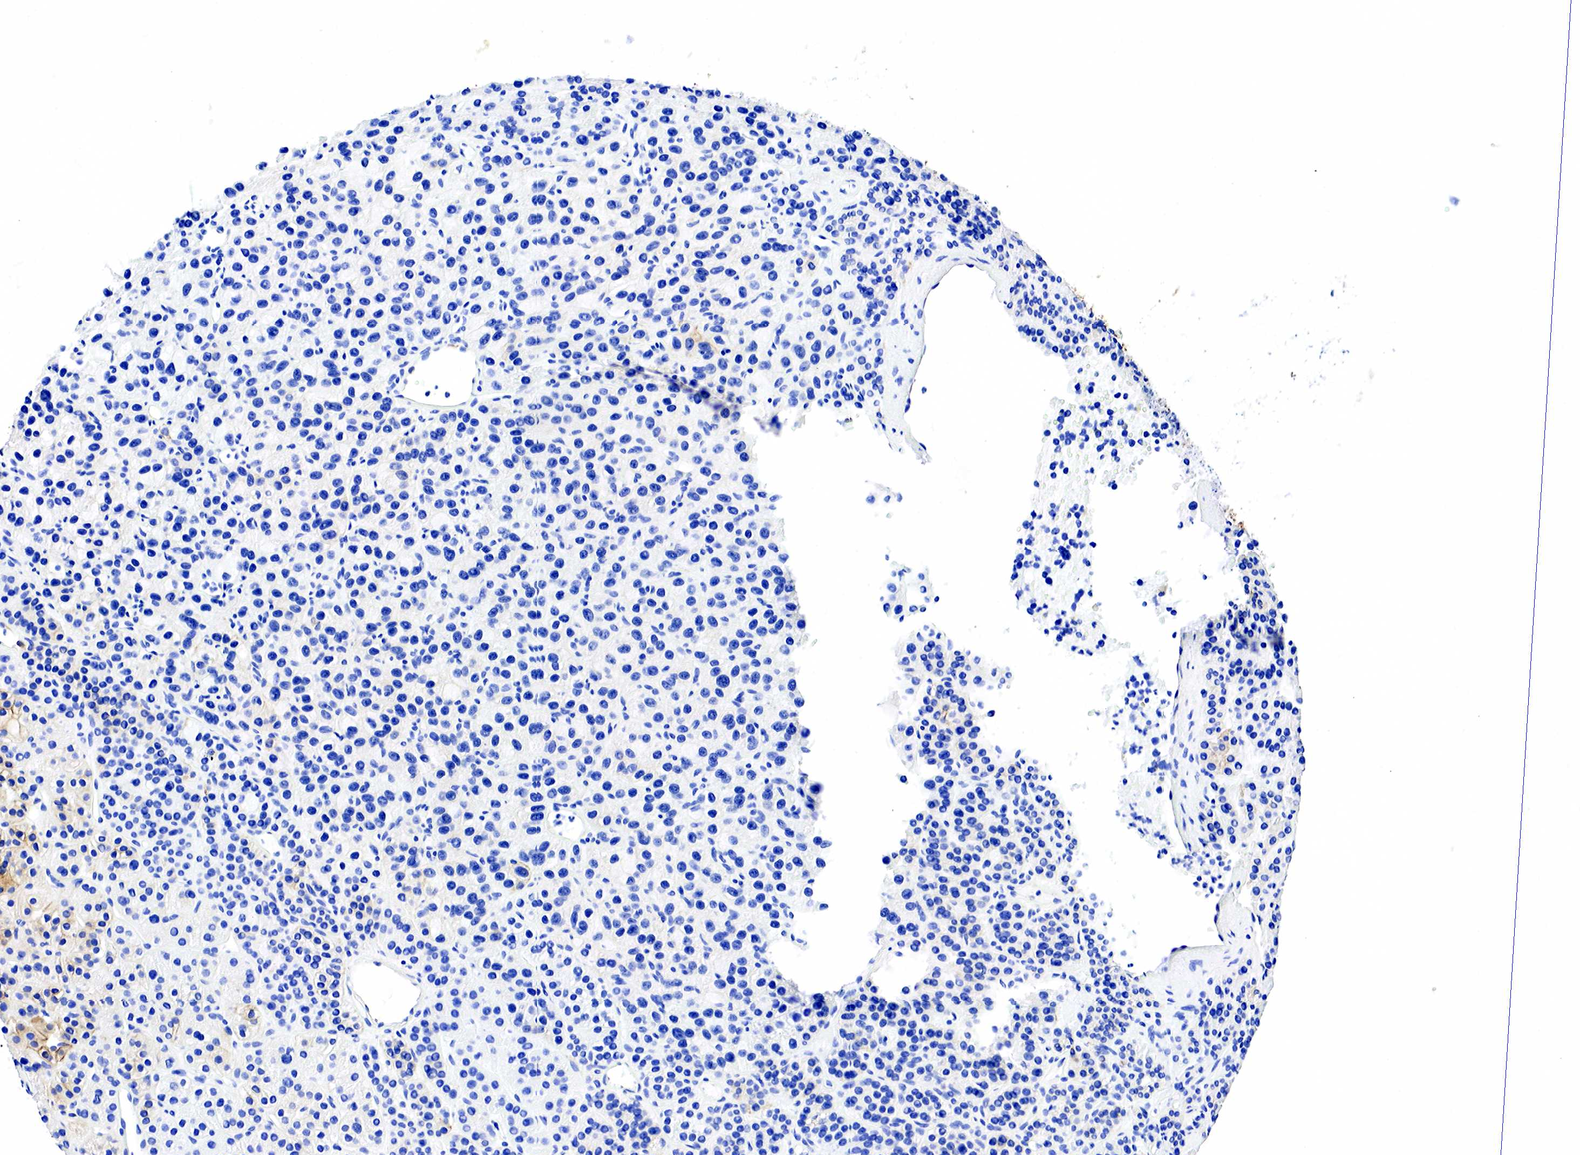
{"staining": {"intensity": "weak", "quantity": ">75%", "location": "cytoplasmic/membranous"}, "tissue": "parathyroid gland", "cell_type": "Glandular cells", "image_type": "normal", "snomed": [{"axis": "morphology", "description": "Normal tissue, NOS"}, {"axis": "topography", "description": "Parathyroid gland"}], "caption": "Protein analysis of normal parathyroid gland shows weak cytoplasmic/membranous positivity in approximately >75% of glandular cells.", "gene": "KRT7", "patient": {"sex": "female", "age": 64}}